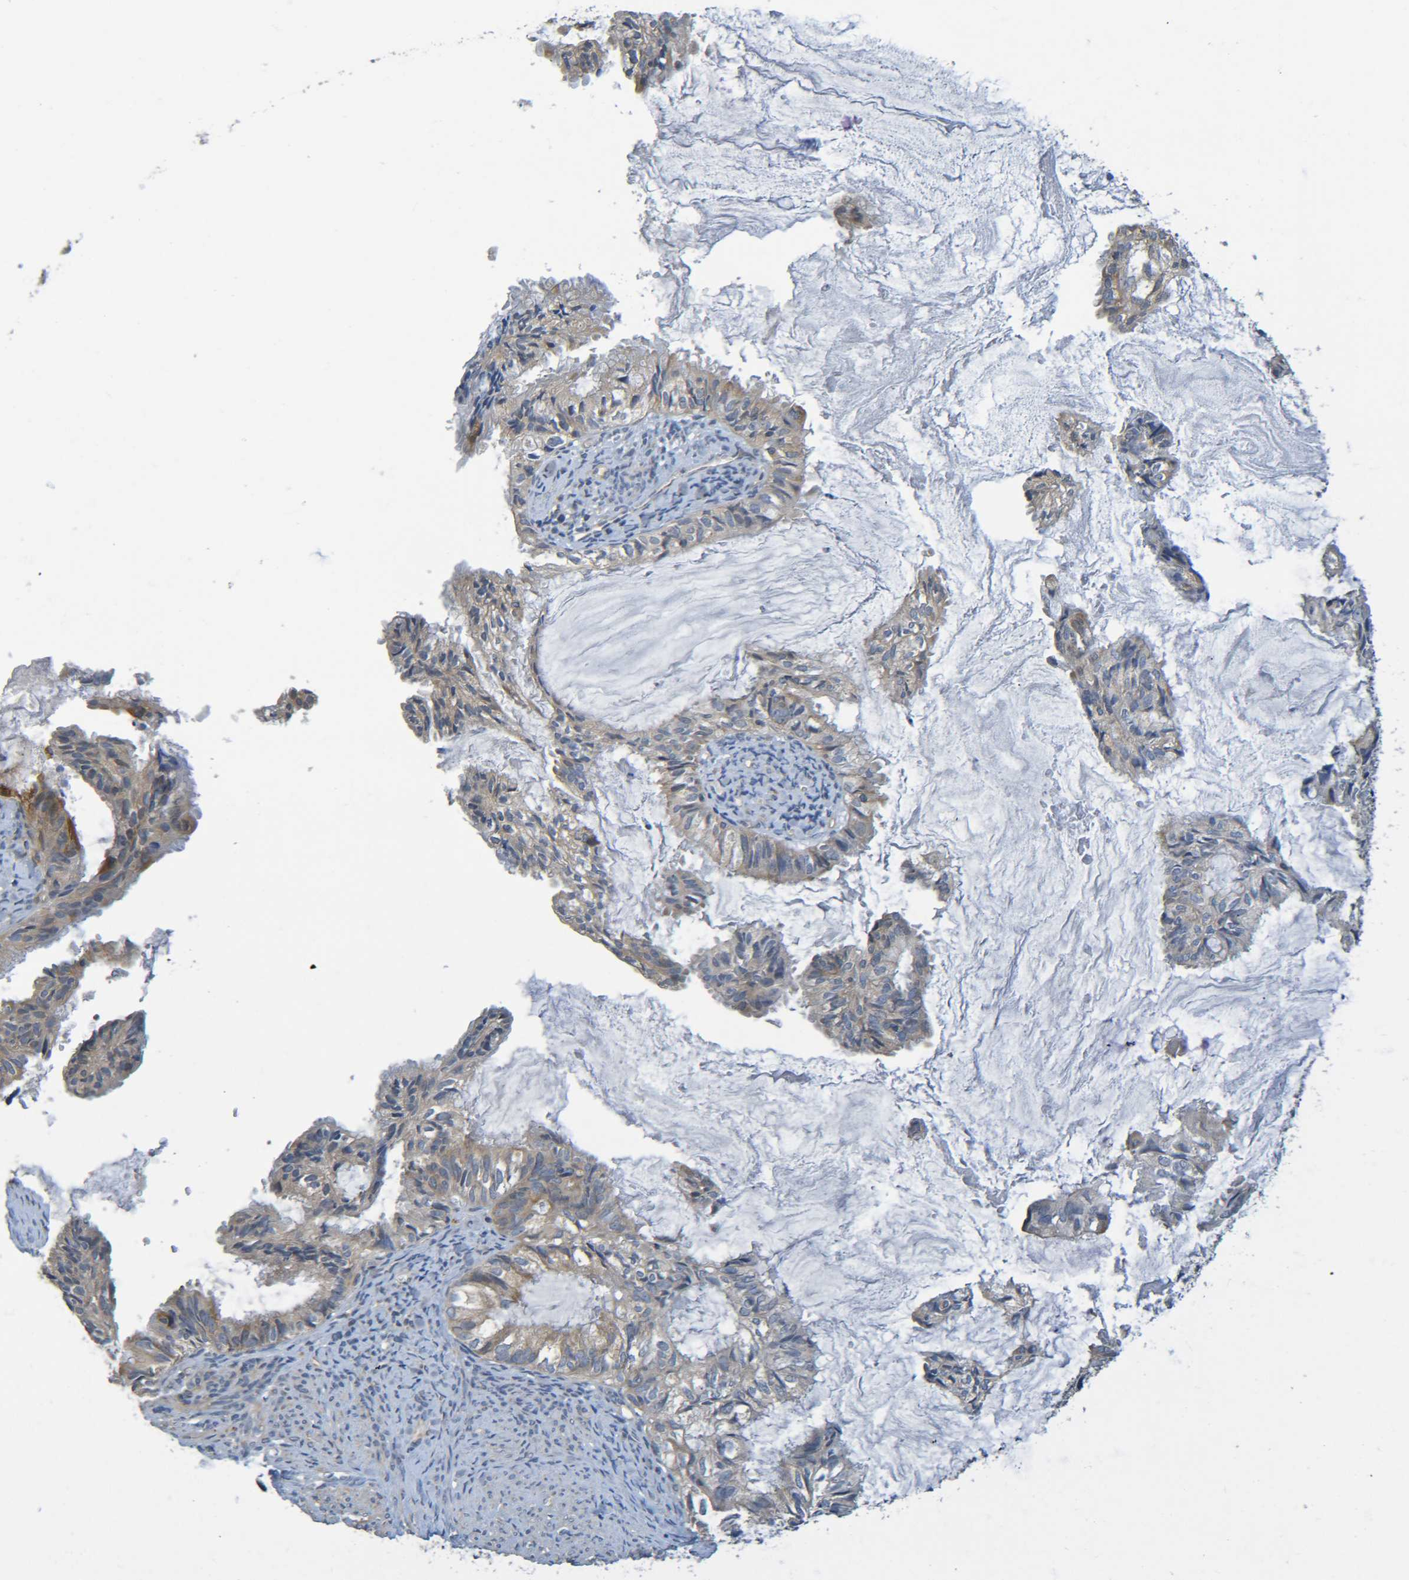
{"staining": {"intensity": "weak", "quantity": ">75%", "location": "cytoplasmic/membranous"}, "tissue": "cervical cancer", "cell_type": "Tumor cells", "image_type": "cancer", "snomed": [{"axis": "morphology", "description": "Normal tissue, NOS"}, {"axis": "morphology", "description": "Adenocarcinoma, NOS"}, {"axis": "topography", "description": "Cervix"}, {"axis": "topography", "description": "Endometrium"}], "caption": "Protein expression by immunohistochemistry displays weak cytoplasmic/membranous expression in about >75% of tumor cells in cervical adenocarcinoma.", "gene": "CYP4F2", "patient": {"sex": "female", "age": 86}}